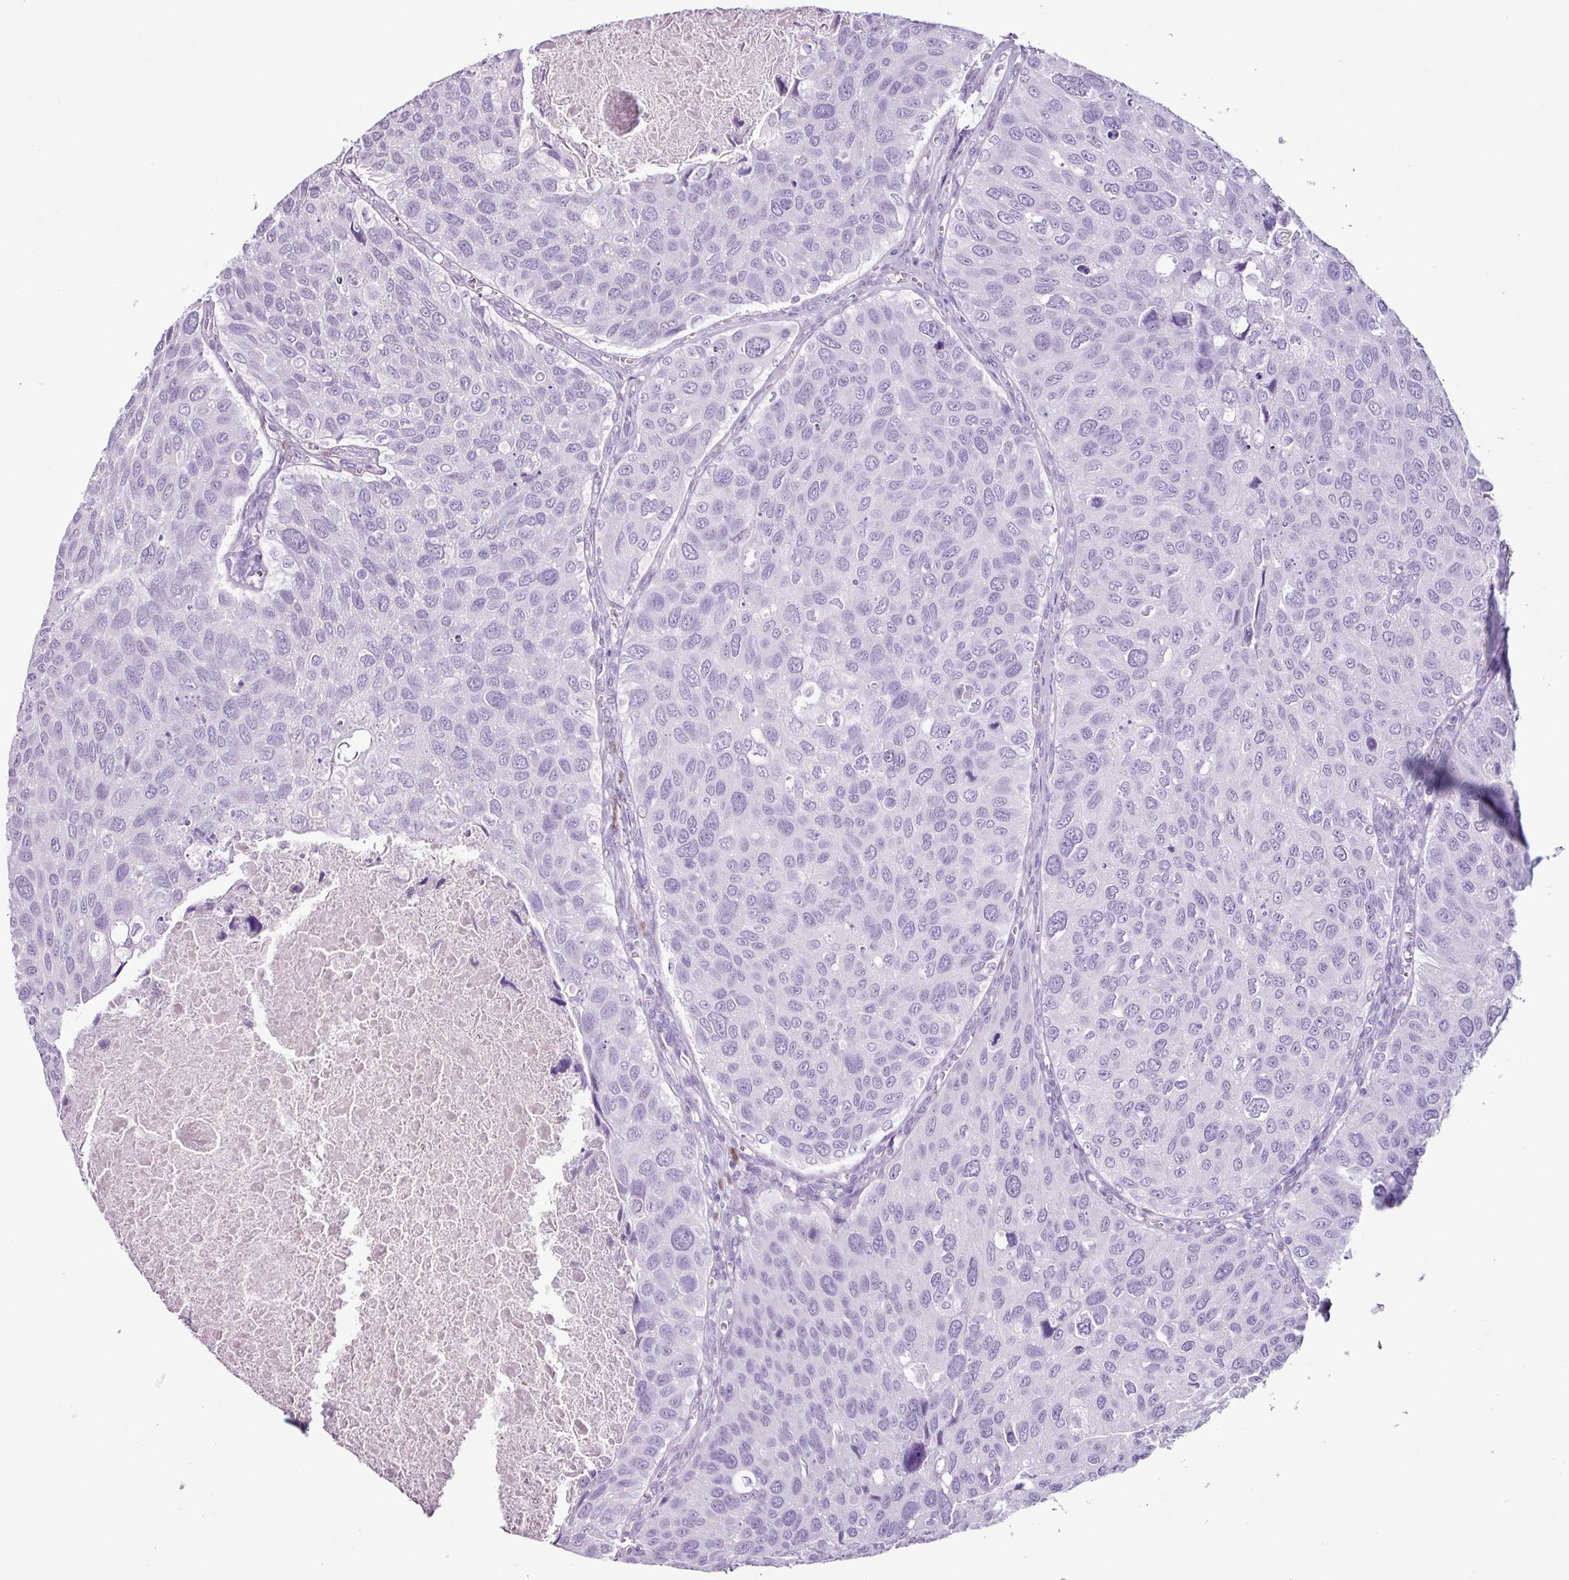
{"staining": {"intensity": "negative", "quantity": "none", "location": "none"}, "tissue": "urothelial cancer", "cell_type": "Tumor cells", "image_type": "cancer", "snomed": [{"axis": "morphology", "description": "Urothelial carcinoma, NOS"}, {"axis": "topography", "description": "Urinary bladder"}], "caption": "Urothelial cancer stained for a protein using immunohistochemistry (IHC) reveals no positivity tumor cells.", "gene": "PGR", "patient": {"sex": "male", "age": 80}}